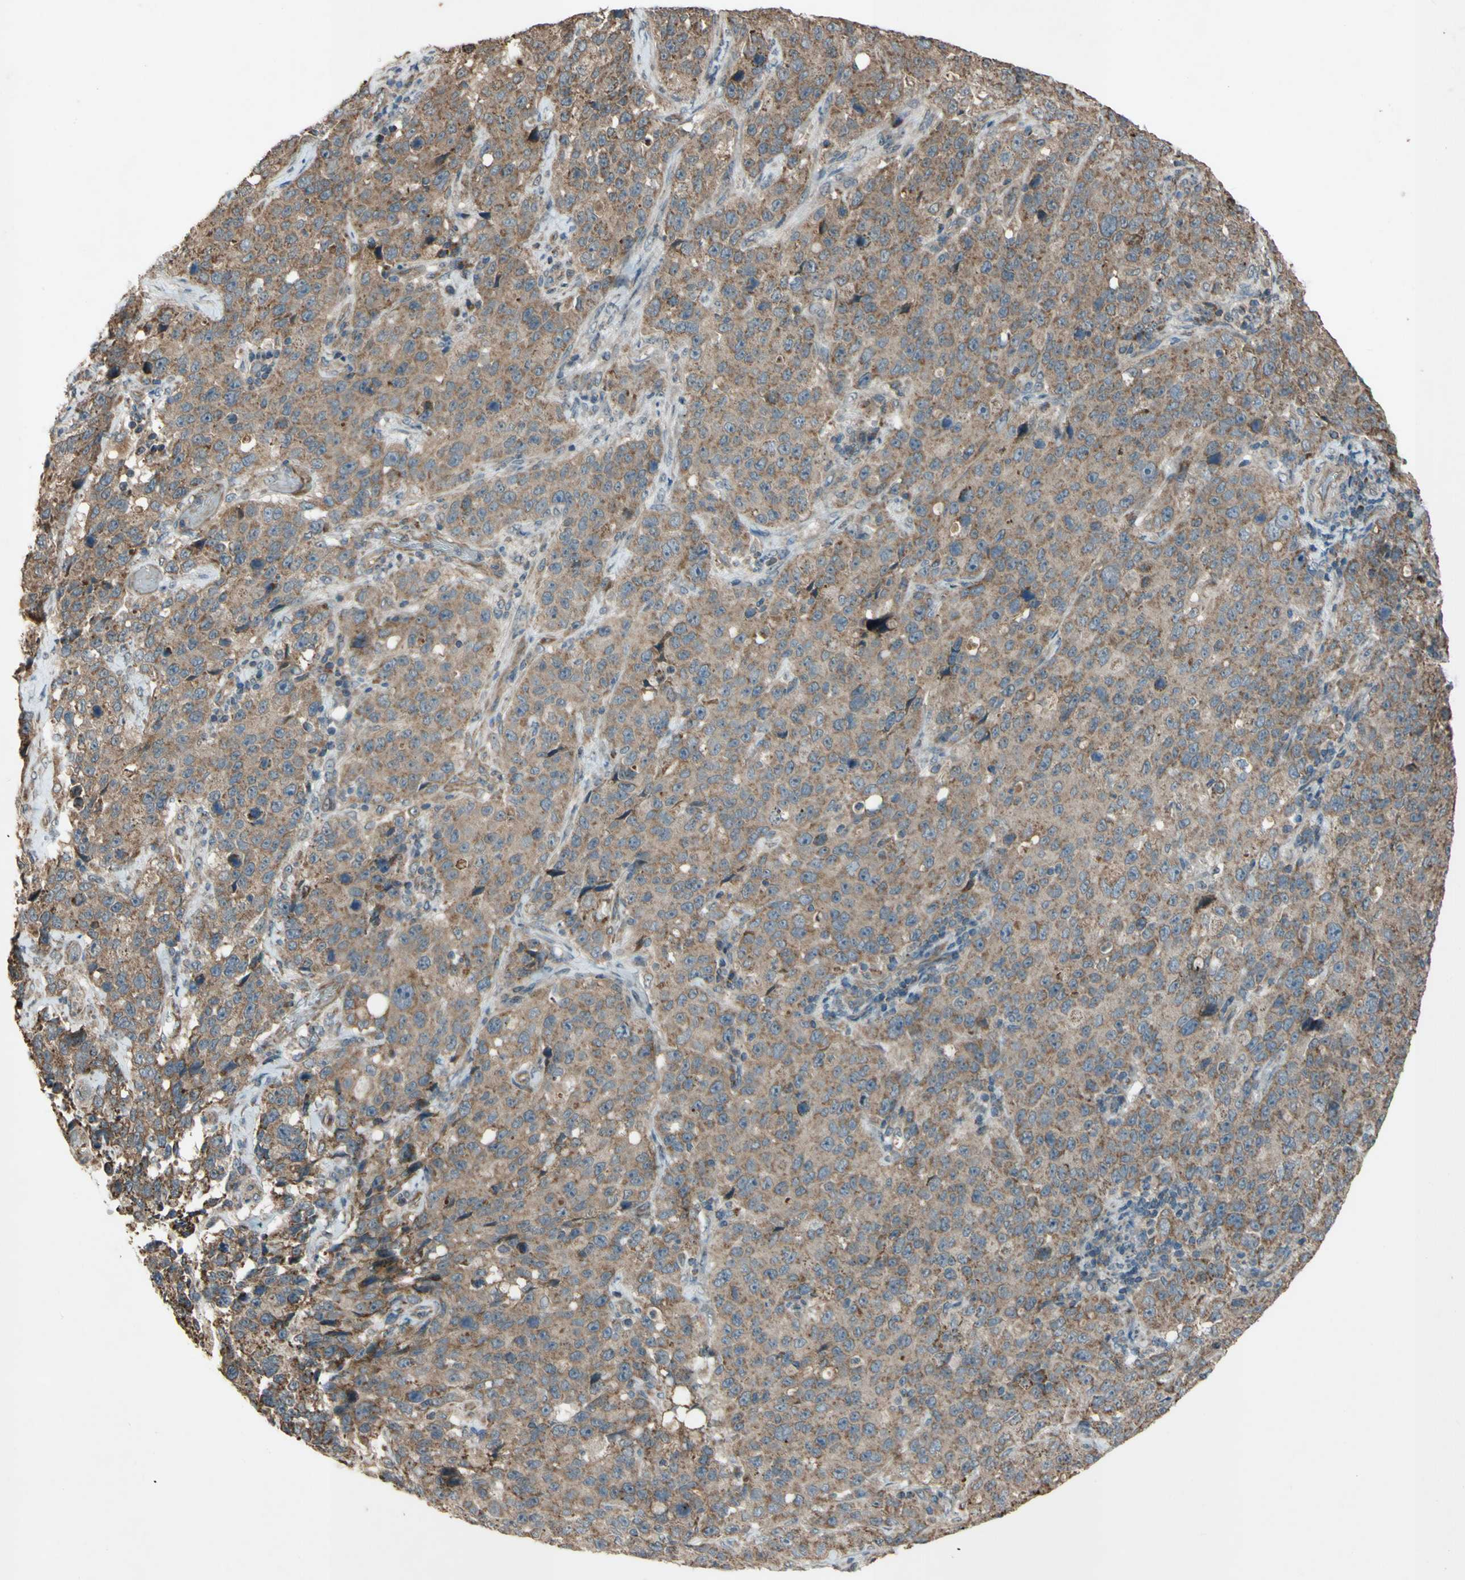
{"staining": {"intensity": "moderate", "quantity": ">75%", "location": "cytoplasmic/membranous"}, "tissue": "stomach cancer", "cell_type": "Tumor cells", "image_type": "cancer", "snomed": [{"axis": "morphology", "description": "Normal tissue, NOS"}, {"axis": "morphology", "description": "Adenocarcinoma, NOS"}, {"axis": "topography", "description": "Stomach"}], "caption": "IHC histopathology image of neoplastic tissue: stomach cancer stained using immunohistochemistry exhibits medium levels of moderate protein expression localized specifically in the cytoplasmic/membranous of tumor cells, appearing as a cytoplasmic/membranous brown color.", "gene": "ACOT8", "patient": {"sex": "male", "age": 48}}